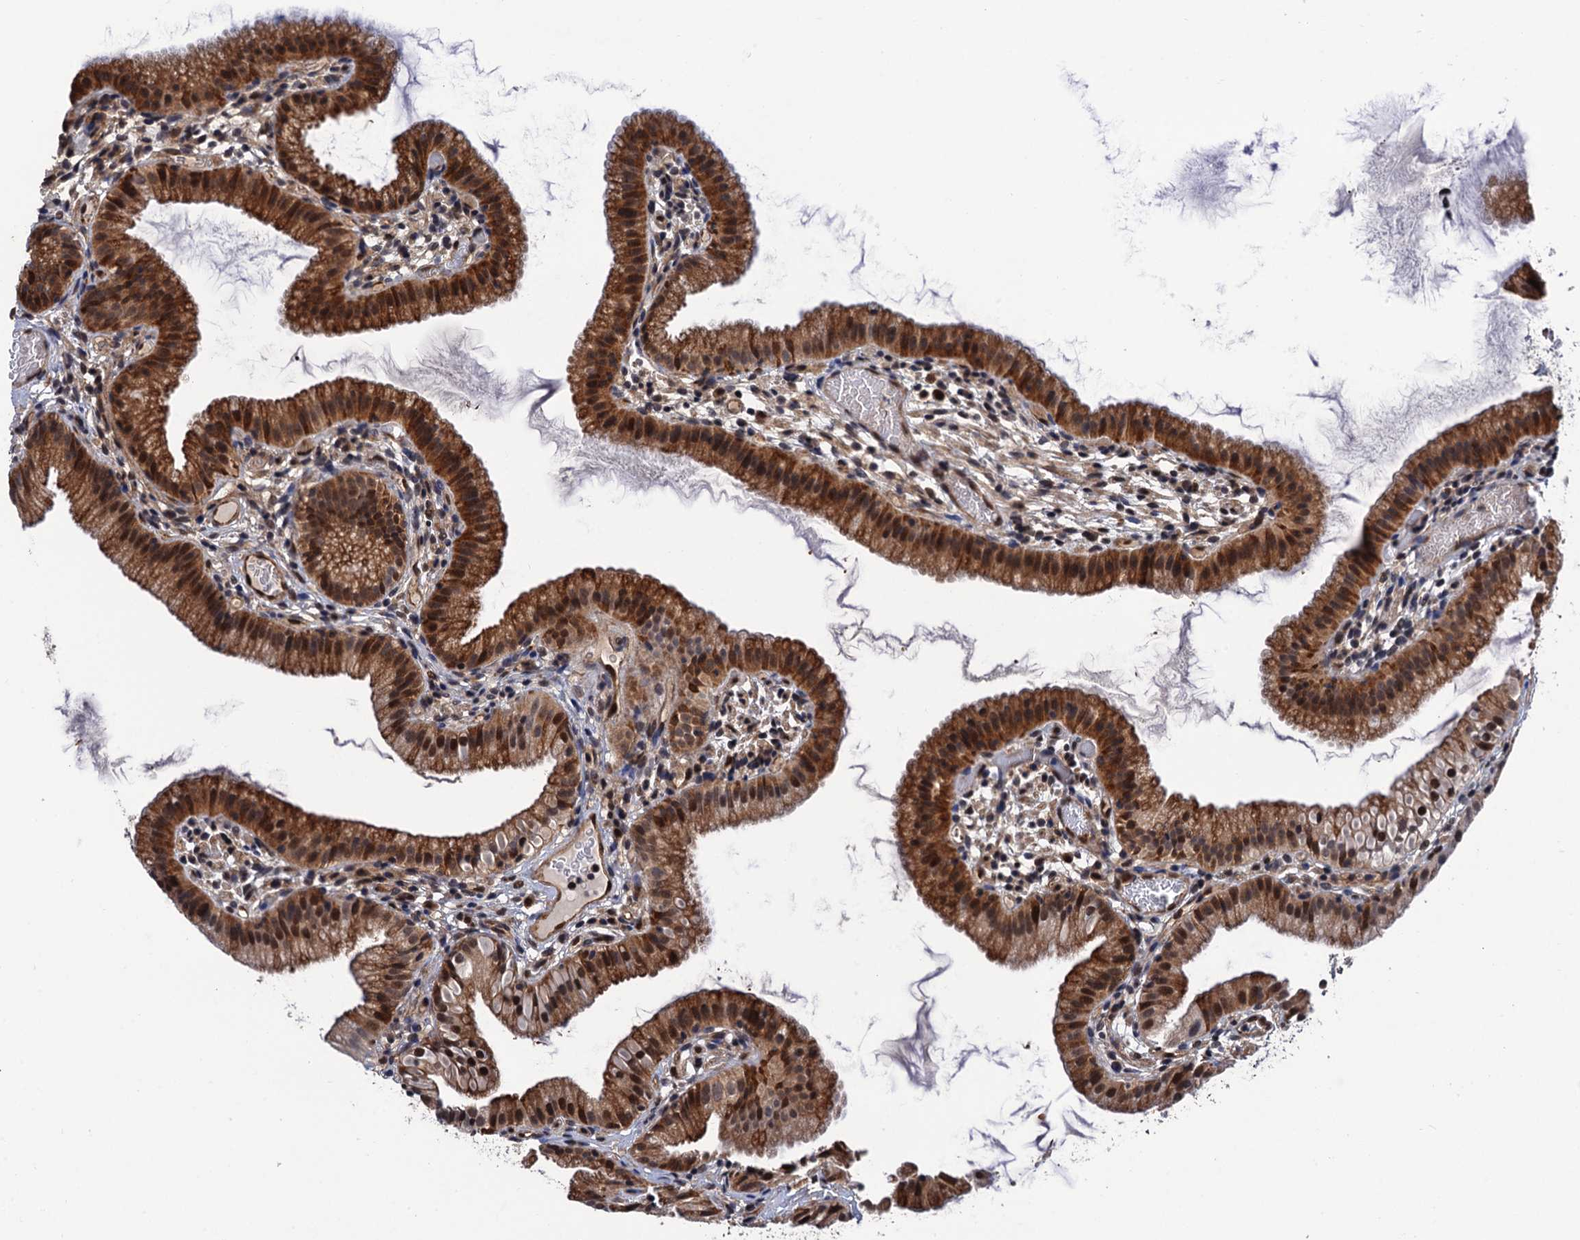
{"staining": {"intensity": "strong", "quantity": ">75%", "location": "cytoplasmic/membranous,nuclear"}, "tissue": "gallbladder", "cell_type": "Glandular cells", "image_type": "normal", "snomed": [{"axis": "morphology", "description": "Normal tissue, NOS"}, {"axis": "topography", "description": "Gallbladder"}], "caption": "High-magnification brightfield microscopy of normal gallbladder stained with DAB (3,3'-diaminobenzidine) (brown) and counterstained with hematoxylin (blue). glandular cells exhibit strong cytoplasmic/membranous,nuclear positivity is present in about>75% of cells.", "gene": "CDC23", "patient": {"sex": "female", "age": 46}}